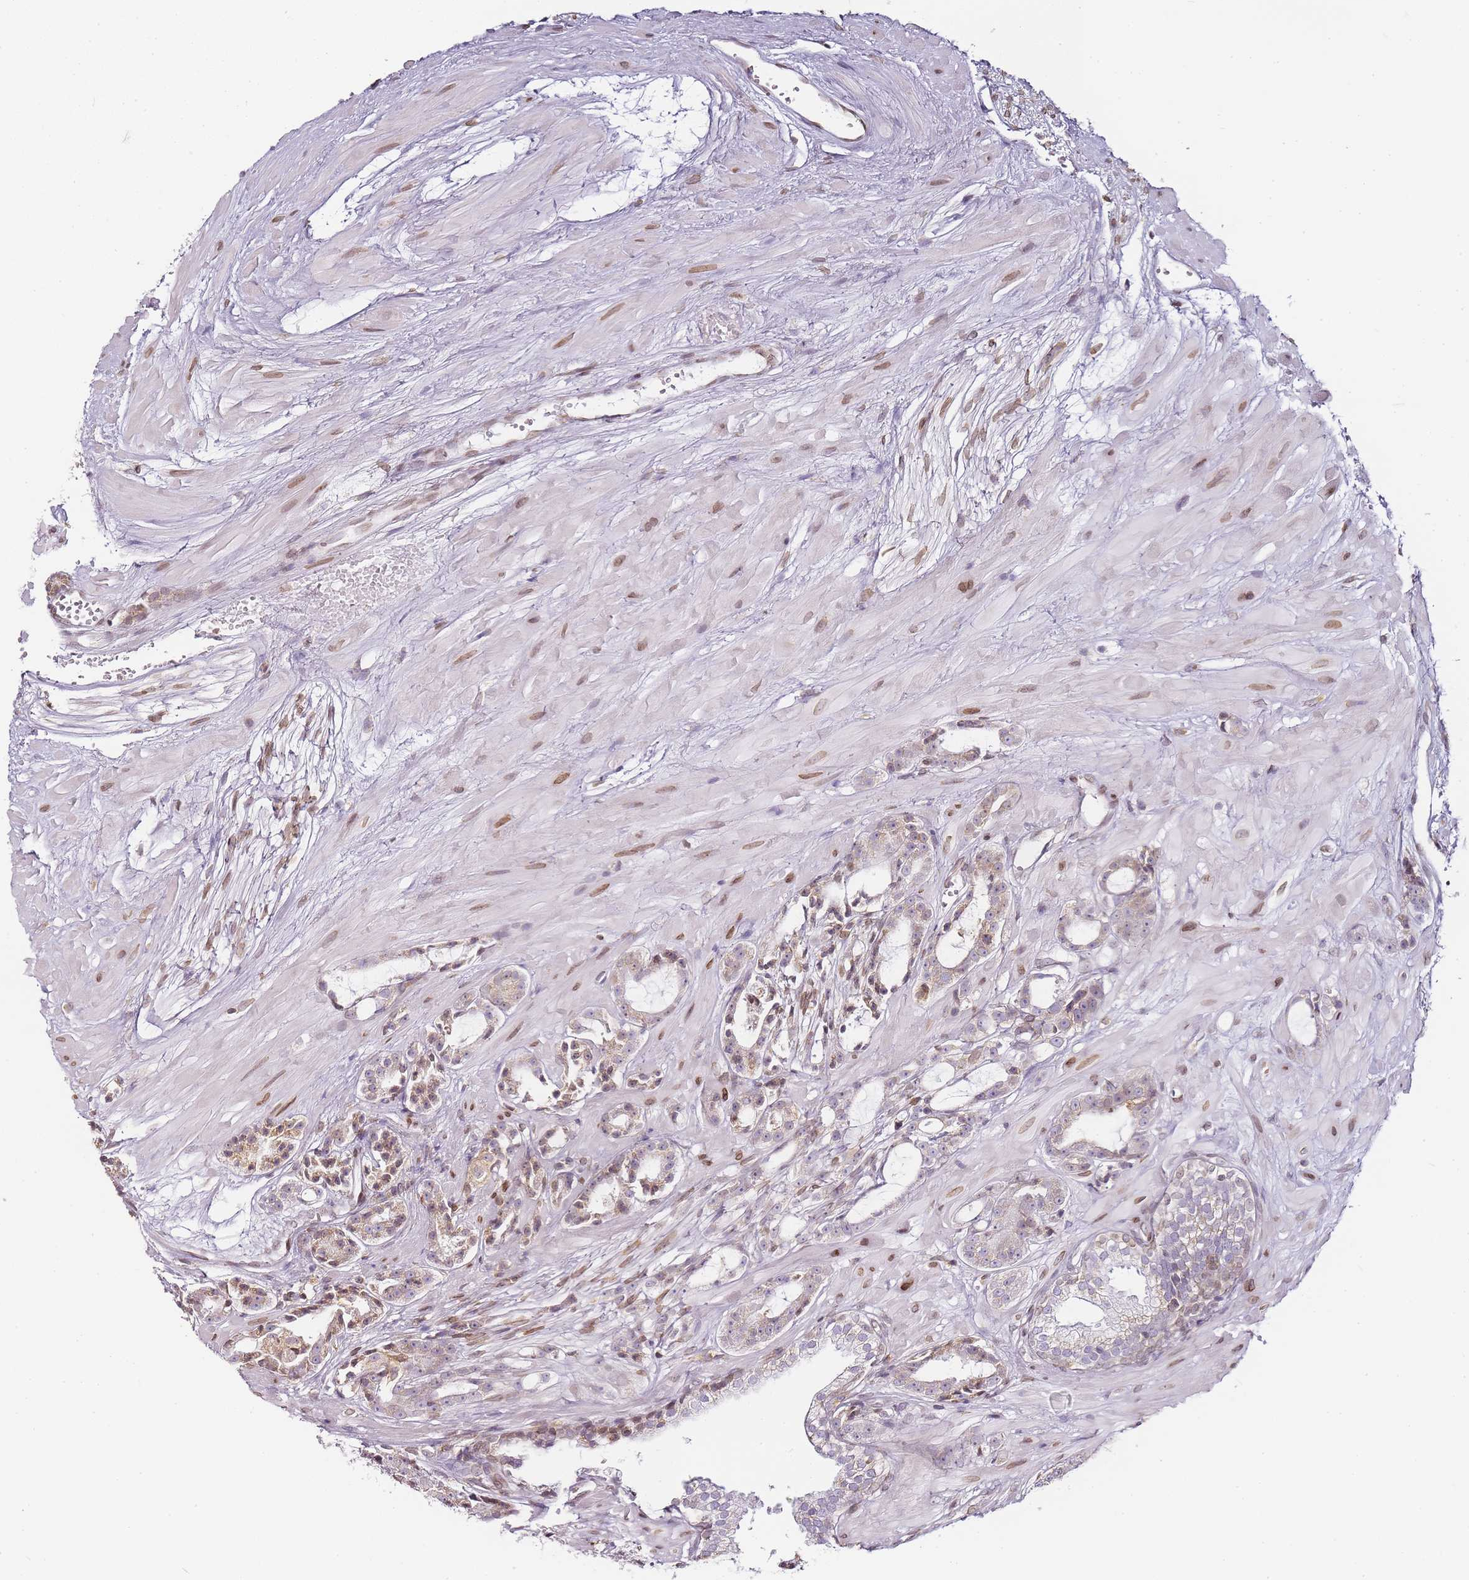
{"staining": {"intensity": "weak", "quantity": ">75%", "location": "cytoplasmic/membranous,nuclear"}, "tissue": "prostate cancer", "cell_type": "Tumor cells", "image_type": "cancer", "snomed": [{"axis": "morphology", "description": "Adenocarcinoma, High grade"}, {"axis": "topography", "description": "Prostate"}], "caption": "Prostate adenocarcinoma (high-grade) stained for a protein shows weak cytoplasmic/membranous and nuclear positivity in tumor cells.", "gene": "JAKMIP1", "patient": {"sex": "male", "age": 71}}